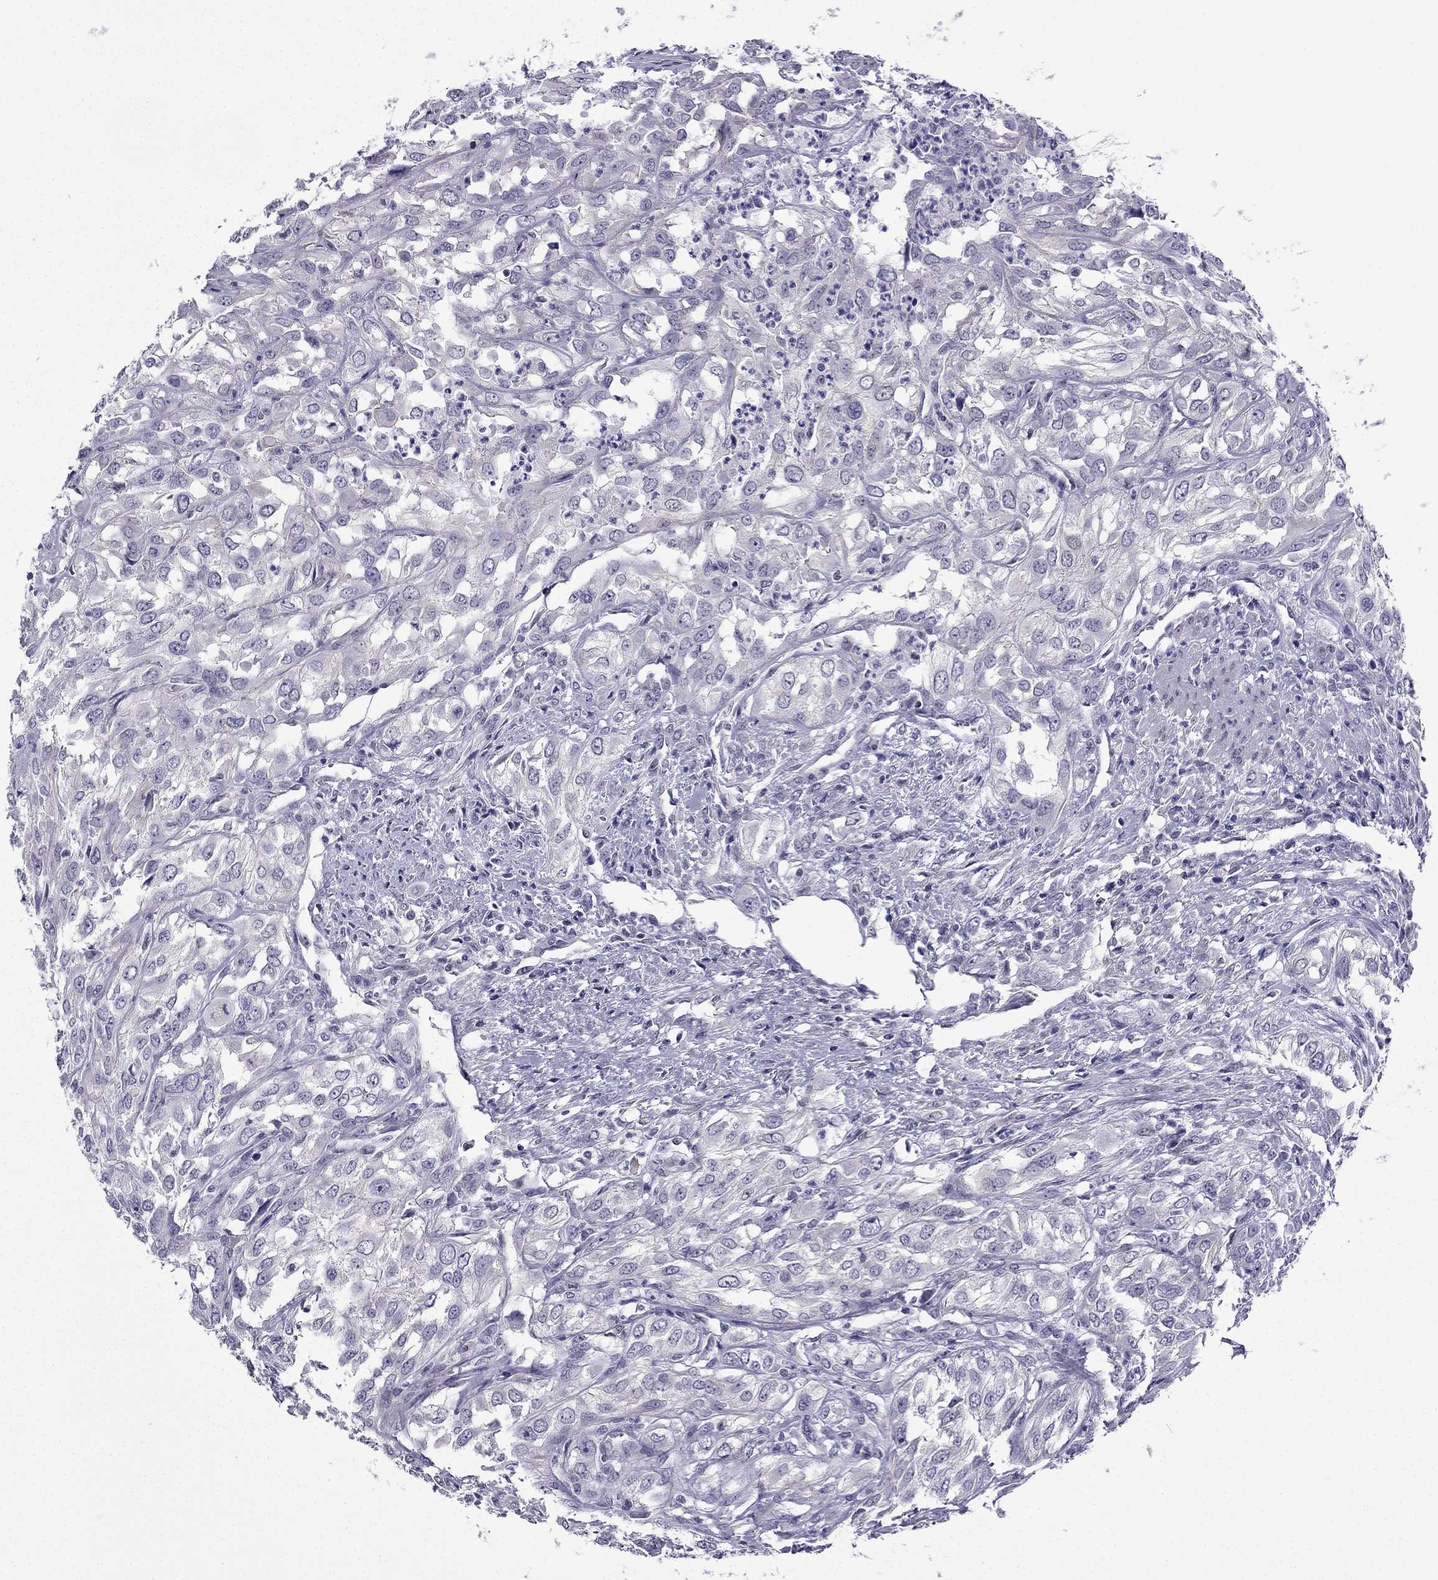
{"staining": {"intensity": "negative", "quantity": "none", "location": "none"}, "tissue": "urothelial cancer", "cell_type": "Tumor cells", "image_type": "cancer", "snomed": [{"axis": "morphology", "description": "Urothelial carcinoma, High grade"}, {"axis": "topography", "description": "Urinary bladder"}], "caption": "Tumor cells show no significant positivity in urothelial carcinoma (high-grade). (Immunohistochemistry, brightfield microscopy, high magnification).", "gene": "POM121L12", "patient": {"sex": "male", "age": 67}}